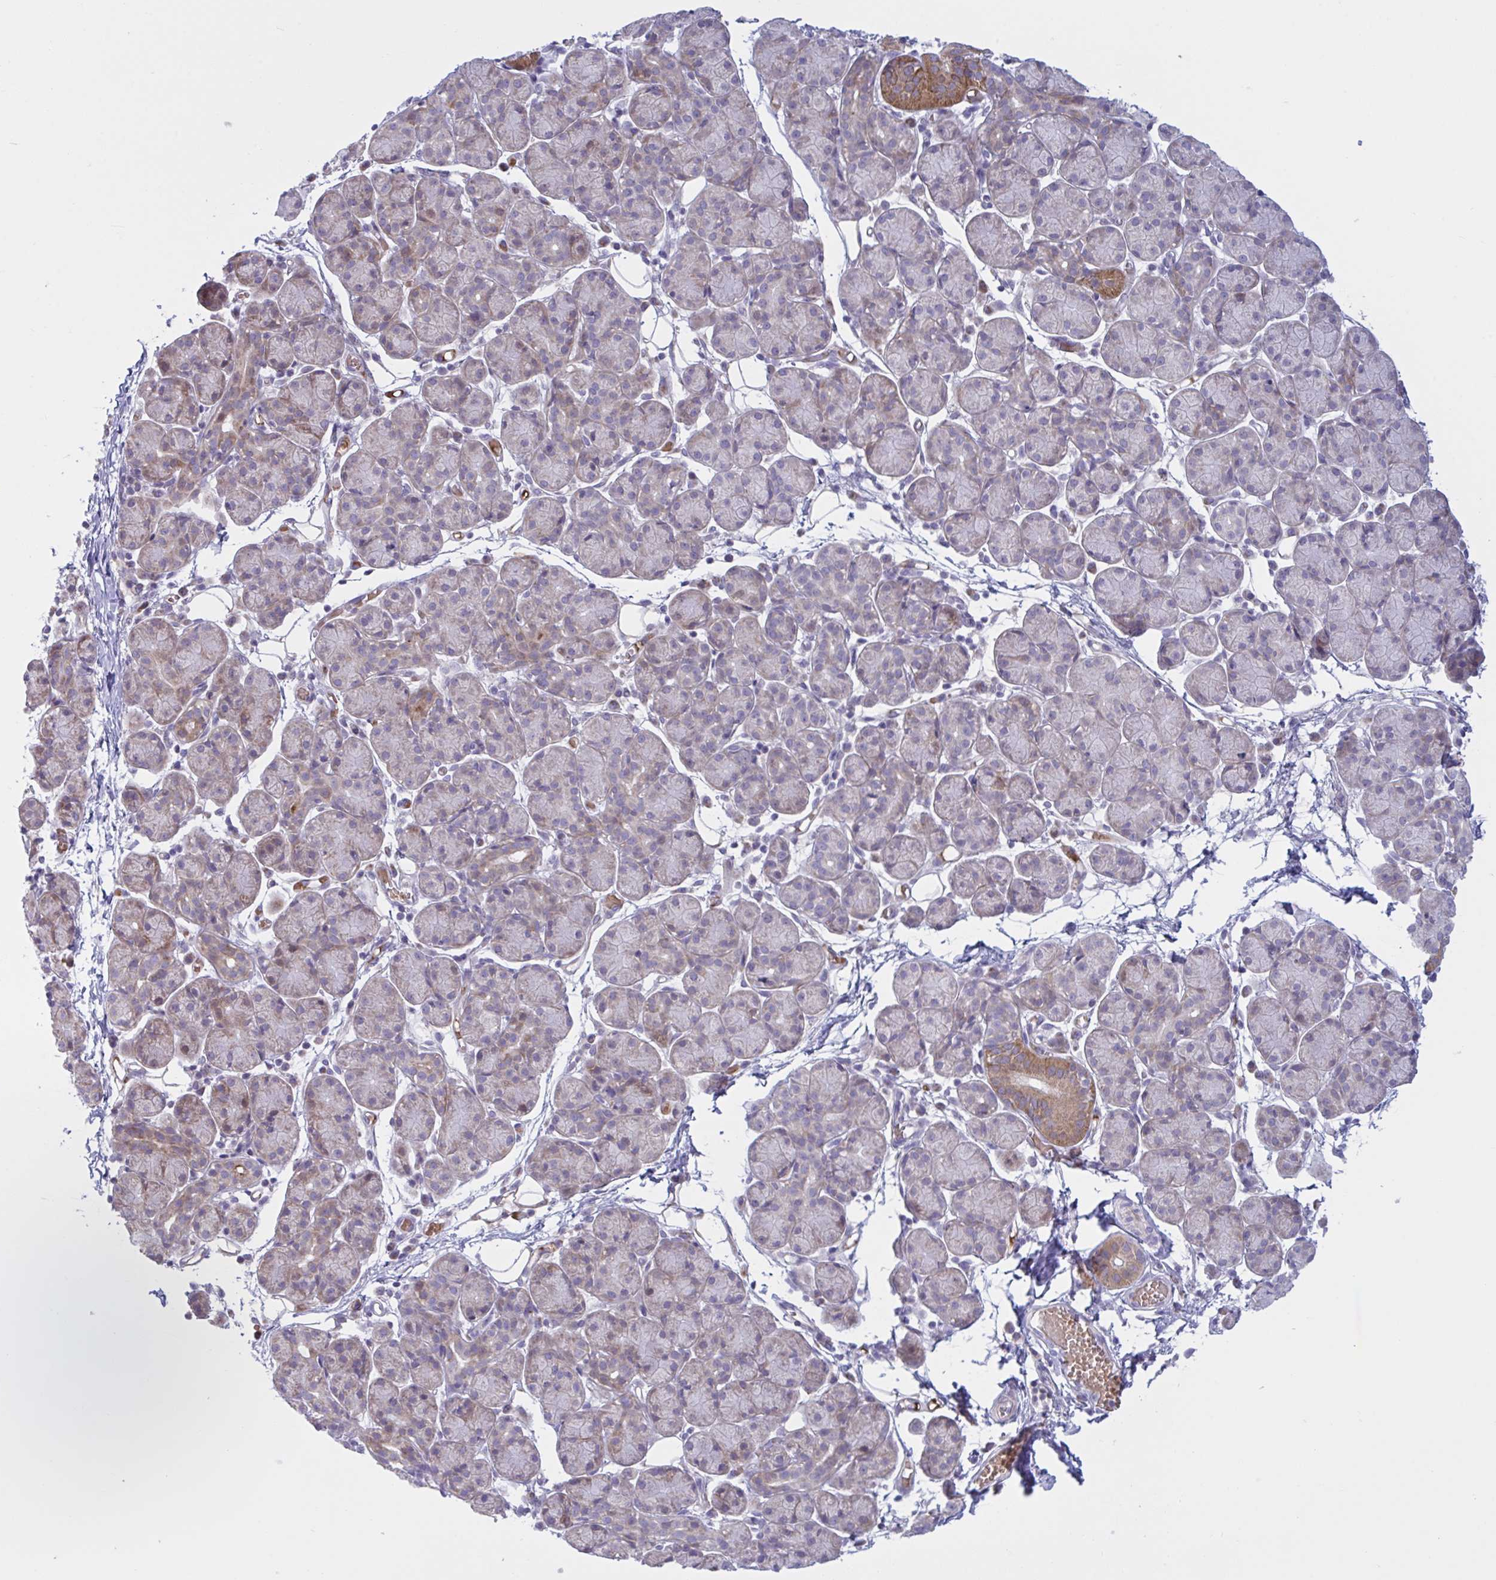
{"staining": {"intensity": "moderate", "quantity": "25%-75%", "location": "cytoplasmic/membranous"}, "tissue": "salivary gland", "cell_type": "Glandular cells", "image_type": "normal", "snomed": [{"axis": "morphology", "description": "Normal tissue, NOS"}, {"axis": "morphology", "description": "Inflammation, NOS"}, {"axis": "topography", "description": "Lymph node"}, {"axis": "topography", "description": "Salivary gland"}], "caption": "Protein staining of benign salivary gland reveals moderate cytoplasmic/membranous staining in approximately 25%-75% of glandular cells. The protein of interest is stained brown, and the nuclei are stained in blue (DAB (3,3'-diaminobenzidine) IHC with brightfield microscopy, high magnification).", "gene": "VWC2", "patient": {"sex": "male", "age": 3}}